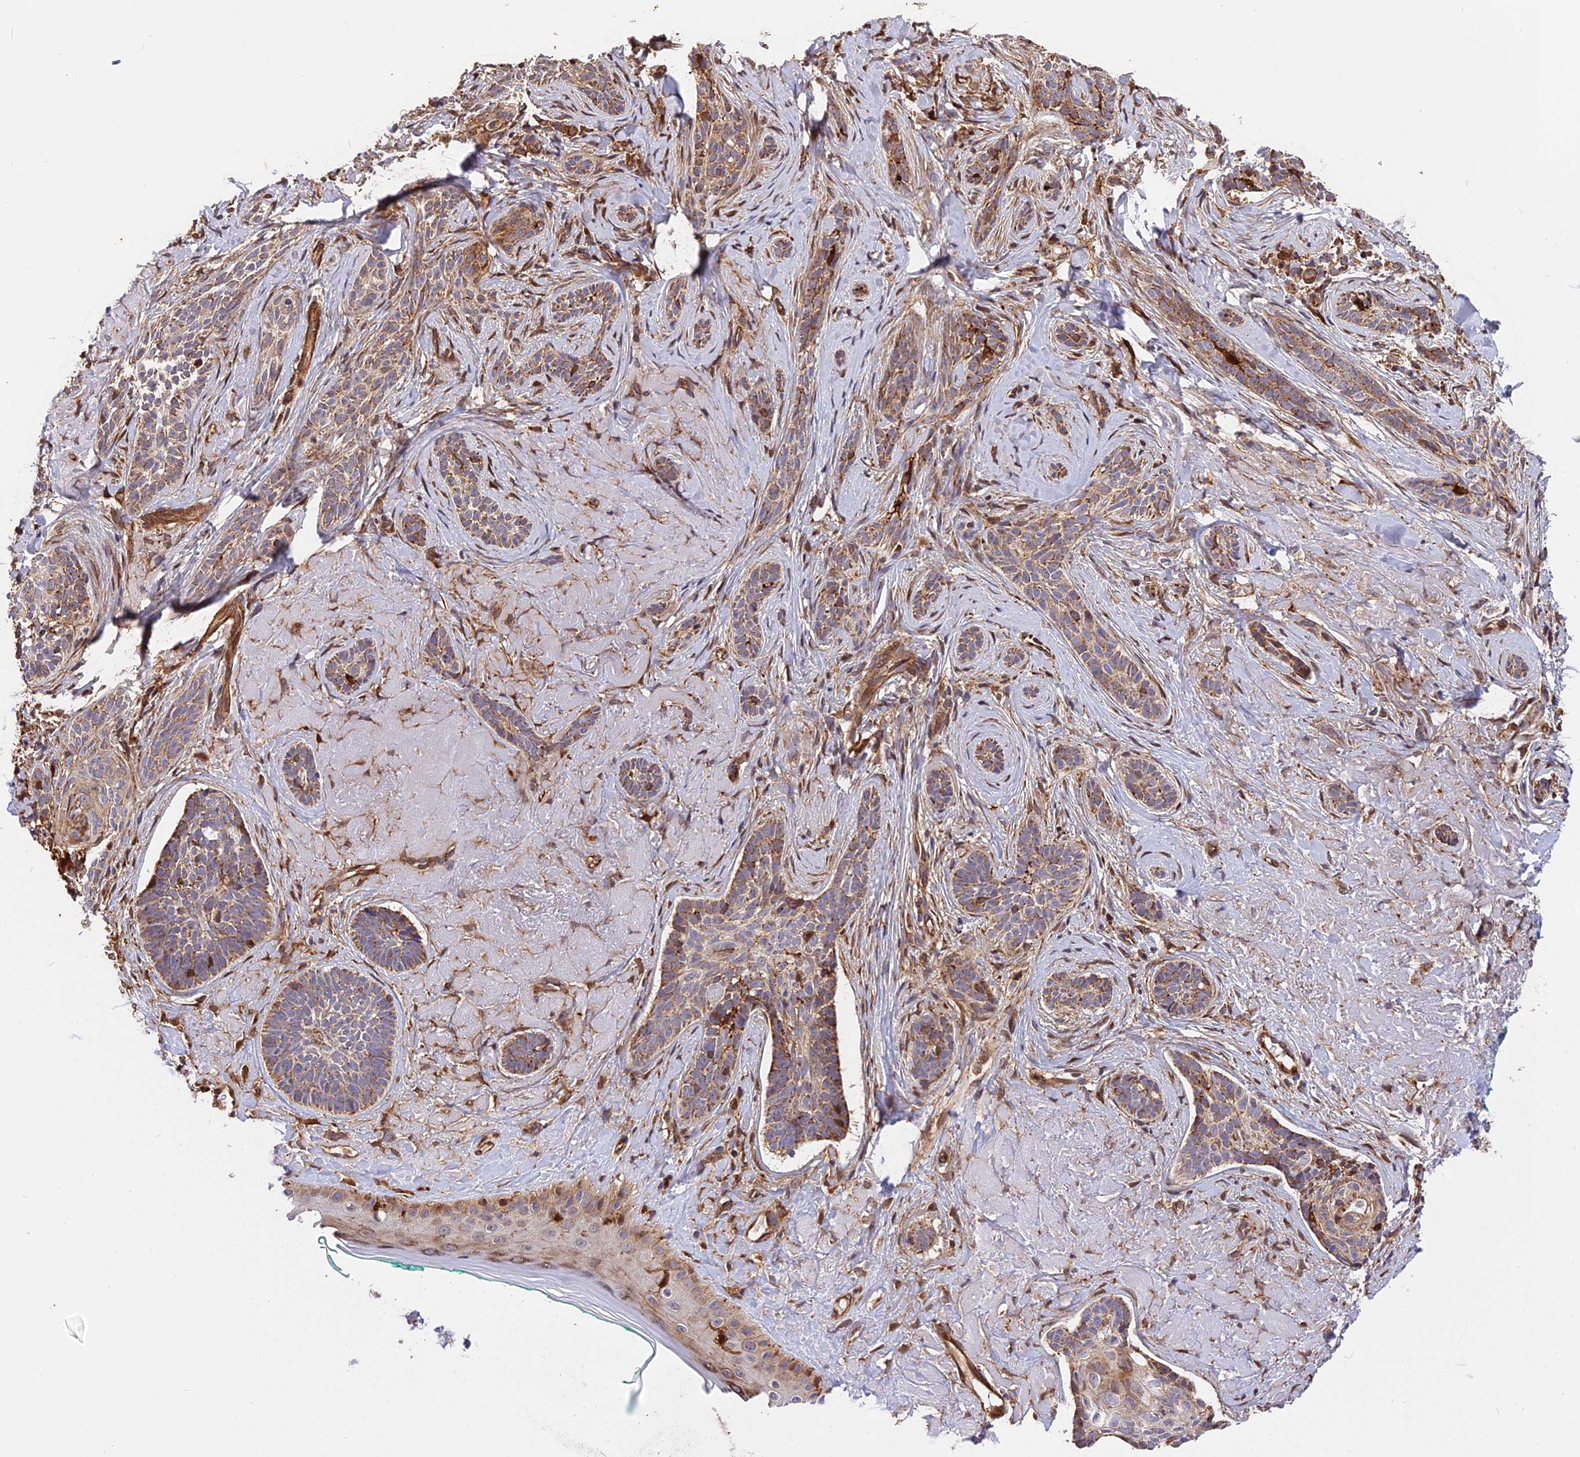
{"staining": {"intensity": "moderate", "quantity": ">75%", "location": "cytoplasmic/membranous"}, "tissue": "skin cancer", "cell_type": "Tumor cells", "image_type": "cancer", "snomed": [{"axis": "morphology", "description": "Basal cell carcinoma"}, {"axis": "topography", "description": "Skin"}], "caption": "Protein analysis of basal cell carcinoma (skin) tissue displays moderate cytoplasmic/membranous expression in approximately >75% of tumor cells. The staining is performed using DAB brown chromogen to label protein expression. The nuclei are counter-stained blue using hematoxylin.", "gene": "HERPUD1", "patient": {"sex": "male", "age": 71}}